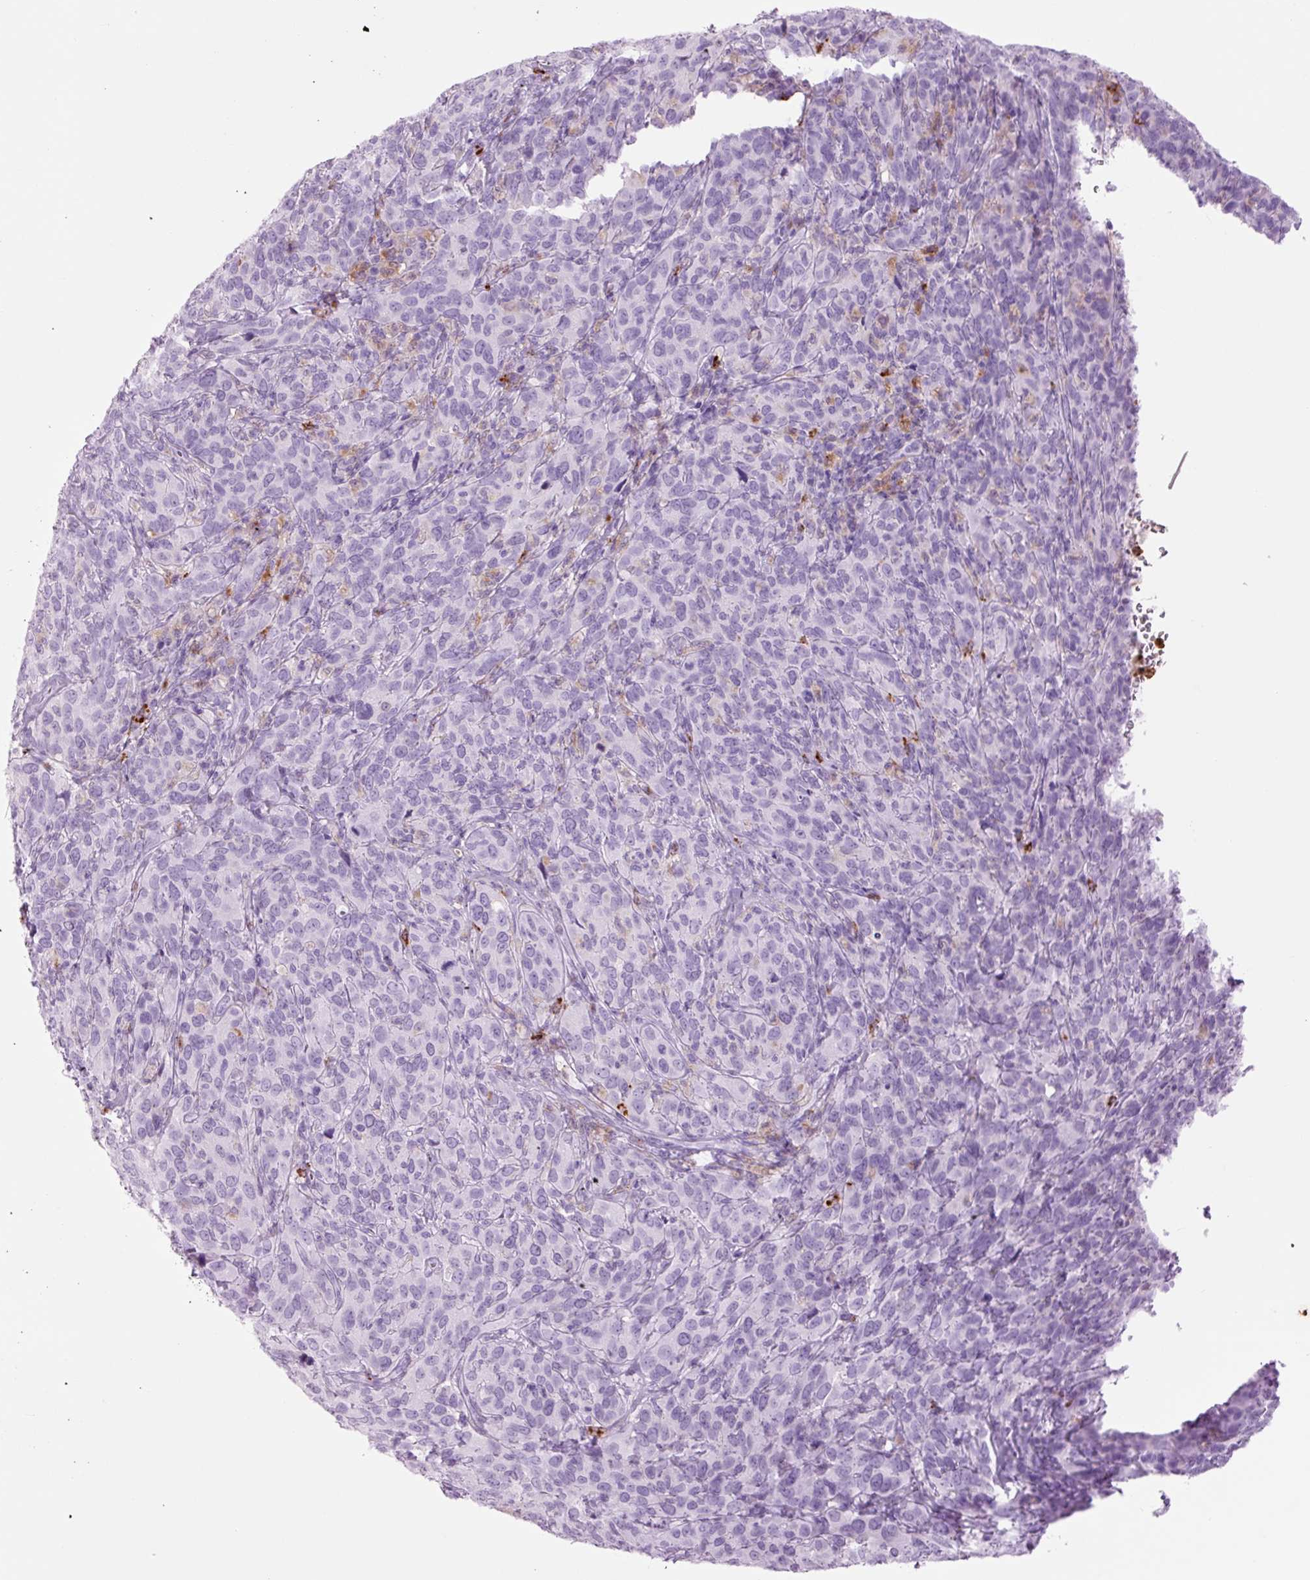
{"staining": {"intensity": "negative", "quantity": "none", "location": "none"}, "tissue": "cervical cancer", "cell_type": "Tumor cells", "image_type": "cancer", "snomed": [{"axis": "morphology", "description": "Normal tissue, NOS"}, {"axis": "morphology", "description": "Squamous cell carcinoma, NOS"}, {"axis": "topography", "description": "Cervix"}], "caption": "Image shows no protein staining in tumor cells of cervical cancer (squamous cell carcinoma) tissue.", "gene": "LYZ", "patient": {"sex": "female", "age": 51}}